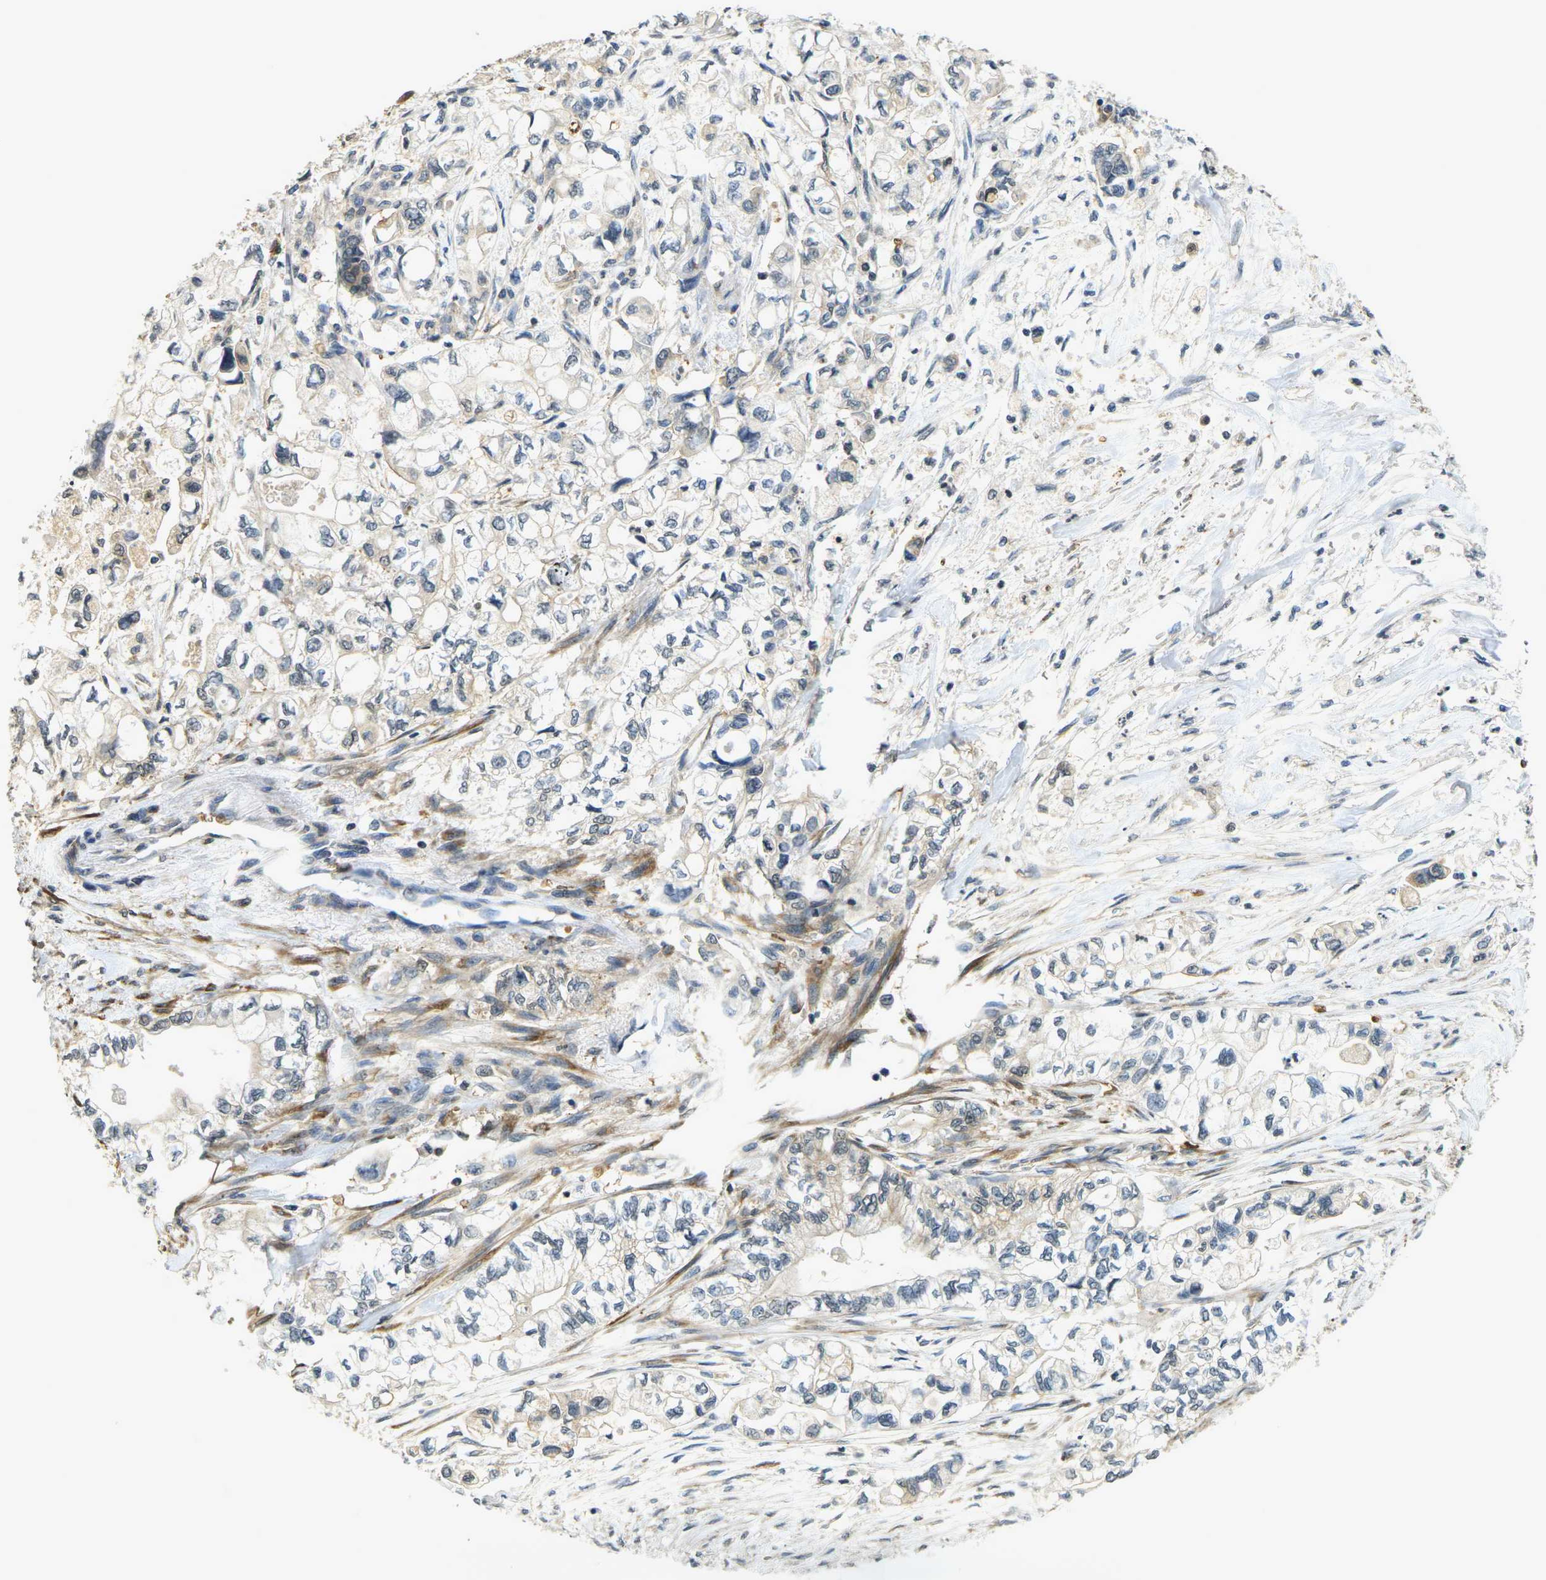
{"staining": {"intensity": "negative", "quantity": "none", "location": "none"}, "tissue": "pancreatic cancer", "cell_type": "Tumor cells", "image_type": "cancer", "snomed": [{"axis": "morphology", "description": "Adenocarcinoma, NOS"}, {"axis": "topography", "description": "Pancreas"}], "caption": "Immunohistochemistry image of human pancreatic cancer (adenocarcinoma) stained for a protein (brown), which shows no expression in tumor cells. (DAB immunohistochemistry (IHC) with hematoxylin counter stain).", "gene": "CAST", "patient": {"sex": "male", "age": 79}}